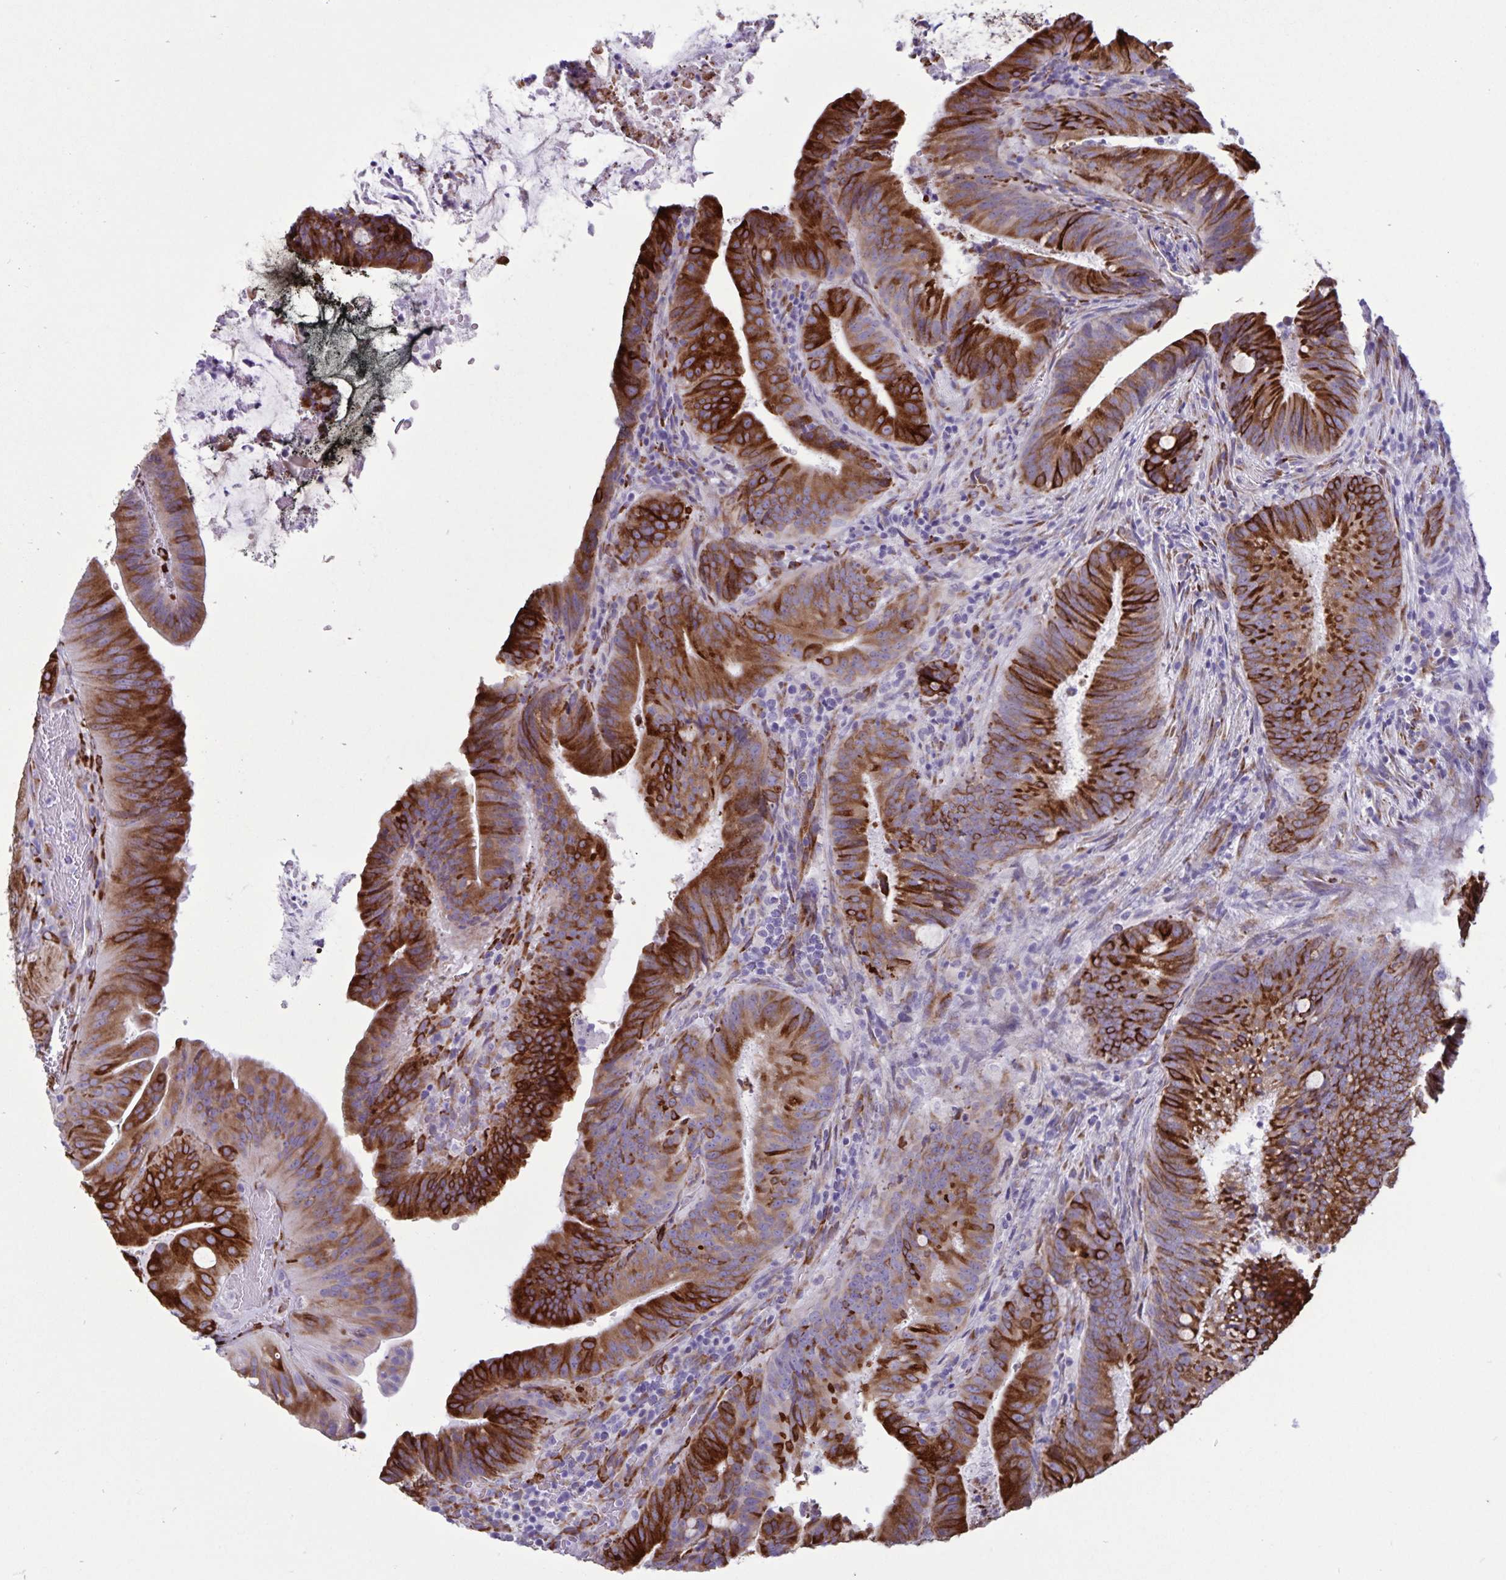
{"staining": {"intensity": "strong", "quantity": "25%-75%", "location": "cytoplasmic/membranous"}, "tissue": "colorectal cancer", "cell_type": "Tumor cells", "image_type": "cancer", "snomed": [{"axis": "morphology", "description": "Adenocarcinoma, NOS"}, {"axis": "topography", "description": "Colon"}], "caption": "Immunohistochemical staining of human adenocarcinoma (colorectal) reveals high levels of strong cytoplasmic/membranous protein staining in approximately 25%-75% of tumor cells. The protein is stained brown, and the nuclei are stained in blue (DAB (3,3'-diaminobenzidine) IHC with brightfield microscopy, high magnification).", "gene": "RCN1", "patient": {"sex": "female", "age": 43}}